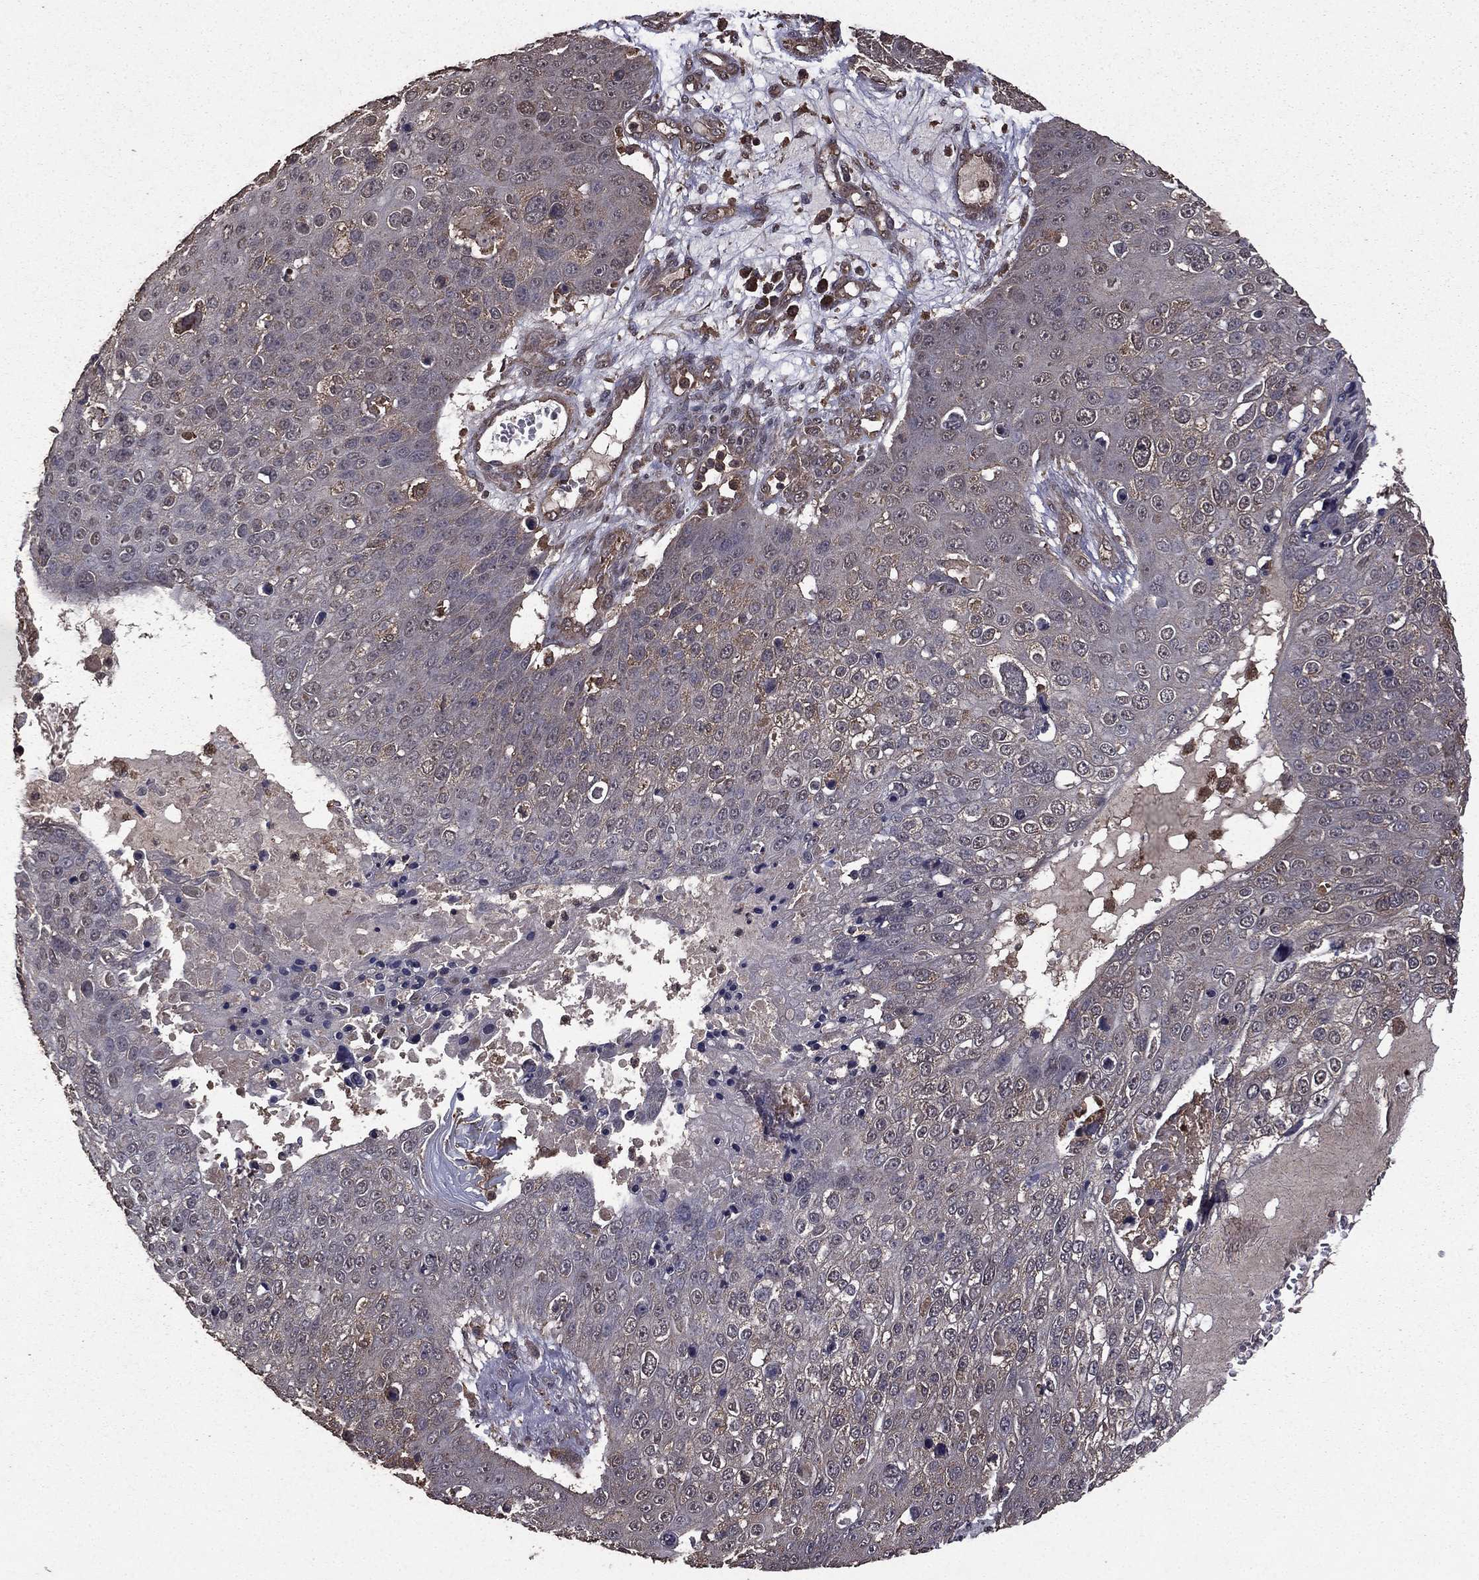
{"staining": {"intensity": "negative", "quantity": "none", "location": "none"}, "tissue": "skin cancer", "cell_type": "Tumor cells", "image_type": "cancer", "snomed": [{"axis": "morphology", "description": "Squamous cell carcinoma, NOS"}, {"axis": "topography", "description": "Skin"}], "caption": "Immunohistochemistry histopathology image of human squamous cell carcinoma (skin) stained for a protein (brown), which displays no expression in tumor cells.", "gene": "BIRC6", "patient": {"sex": "male", "age": 71}}